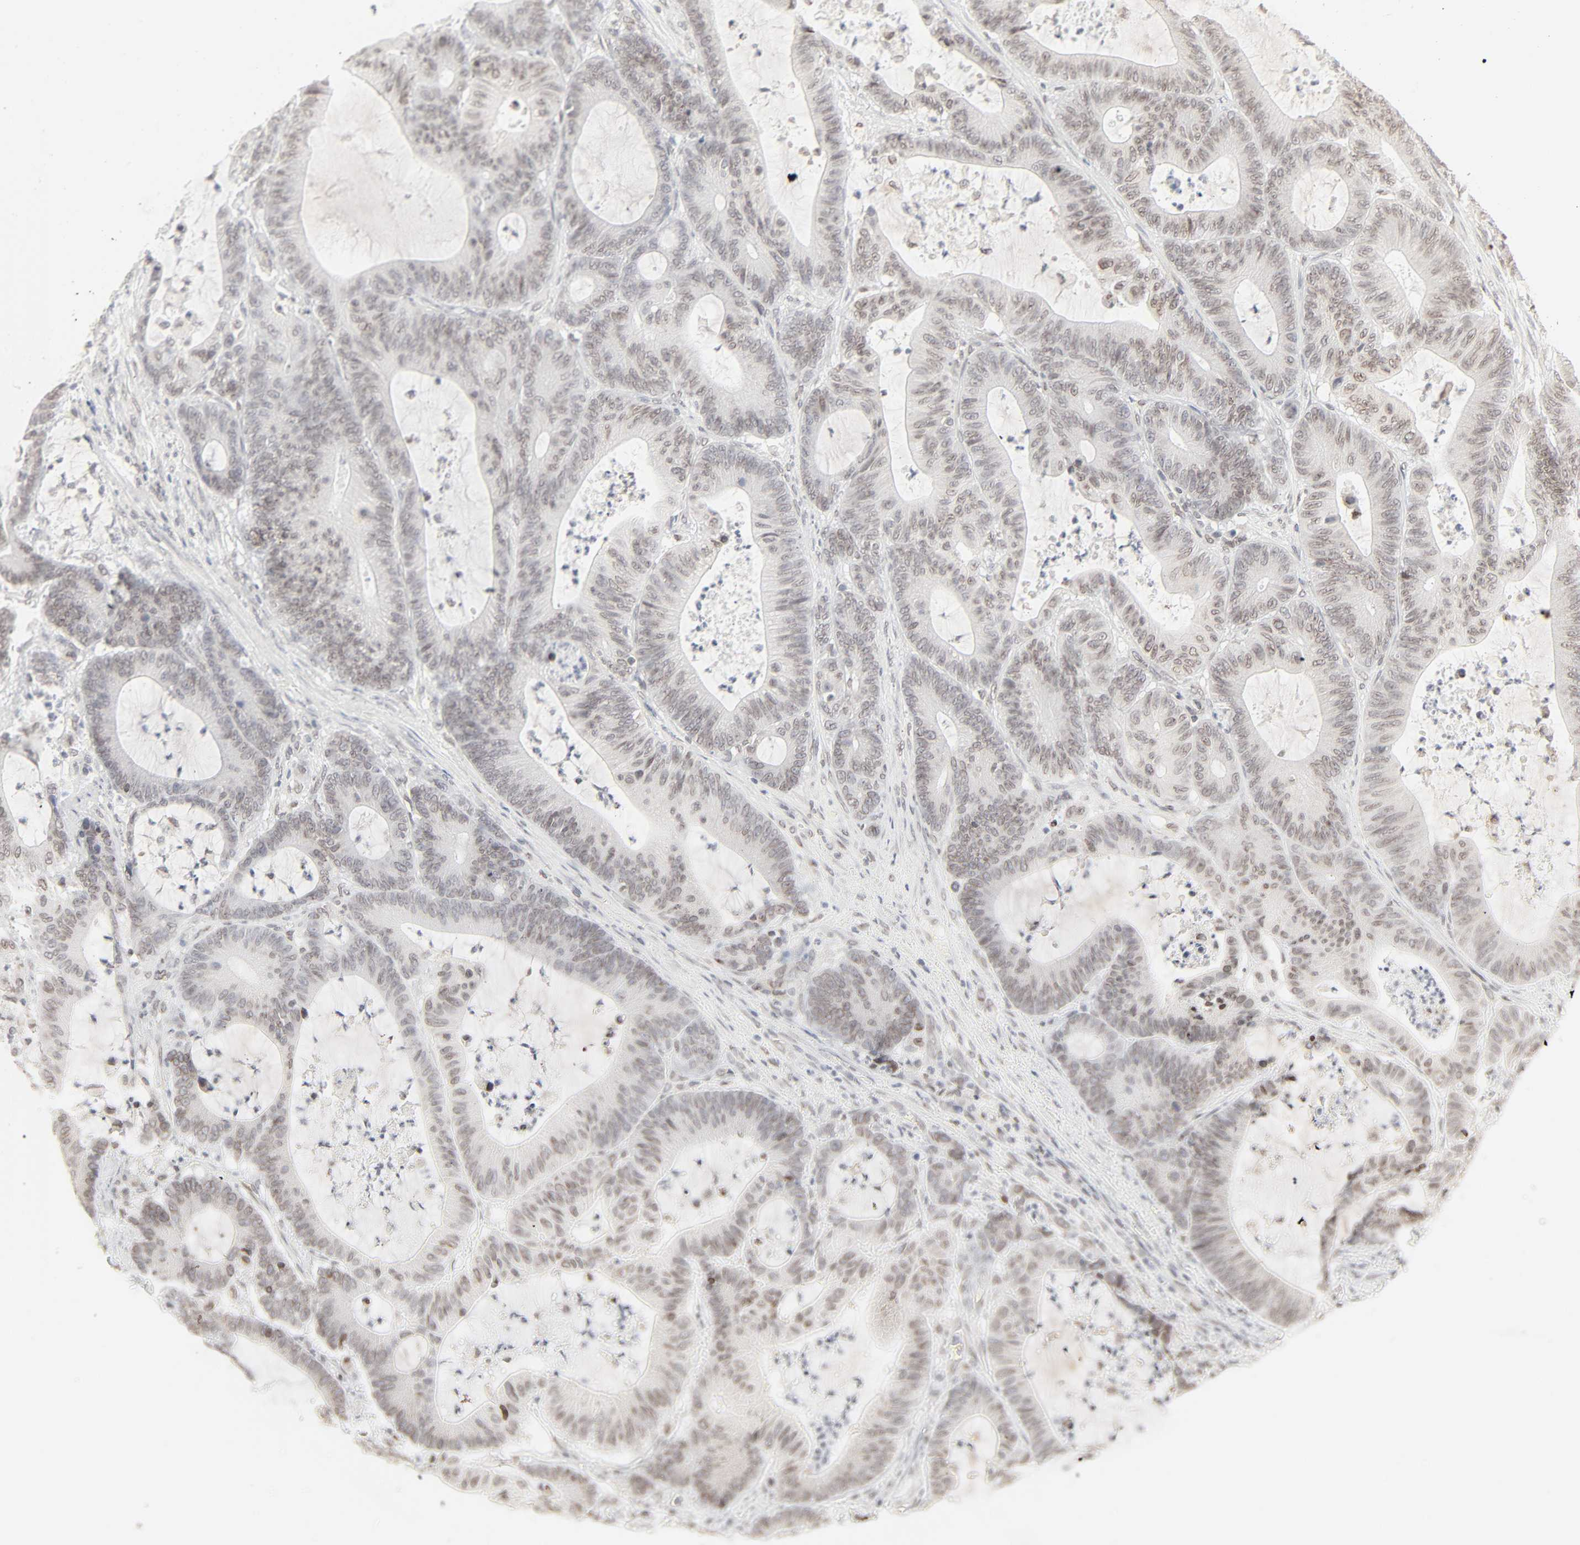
{"staining": {"intensity": "weak", "quantity": "25%-75%", "location": "cytoplasmic/membranous,nuclear"}, "tissue": "colorectal cancer", "cell_type": "Tumor cells", "image_type": "cancer", "snomed": [{"axis": "morphology", "description": "Adenocarcinoma, NOS"}, {"axis": "topography", "description": "Colon"}], "caption": "Immunohistochemical staining of human colorectal cancer demonstrates low levels of weak cytoplasmic/membranous and nuclear staining in approximately 25%-75% of tumor cells.", "gene": "MAD1L1", "patient": {"sex": "female", "age": 84}}